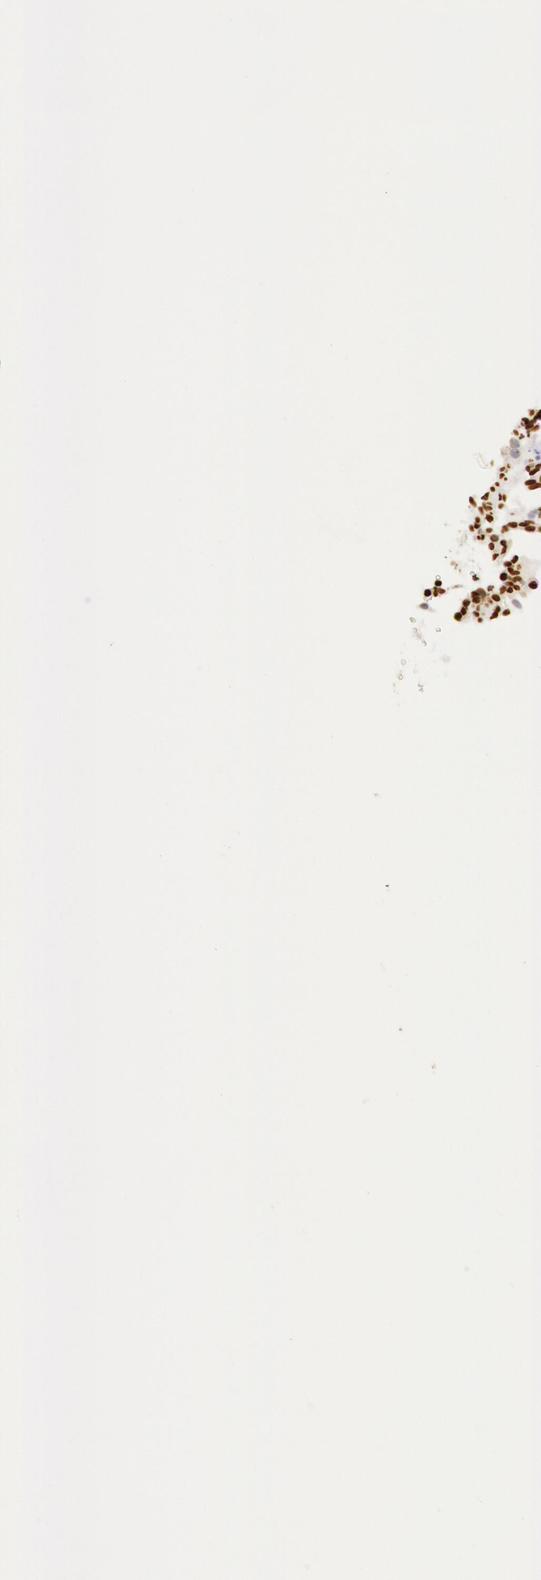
{"staining": {"intensity": "strong", "quantity": ">75%", "location": "nuclear"}, "tissue": "ovarian cancer", "cell_type": "Tumor cells", "image_type": "cancer", "snomed": [{"axis": "morphology", "description": "Carcinoma, endometroid"}, {"axis": "topography", "description": "Ovary"}], "caption": "Ovarian cancer (endometroid carcinoma) stained with IHC shows strong nuclear positivity in approximately >75% of tumor cells.", "gene": "HNRNPH2", "patient": {"sex": "female", "age": 52}}